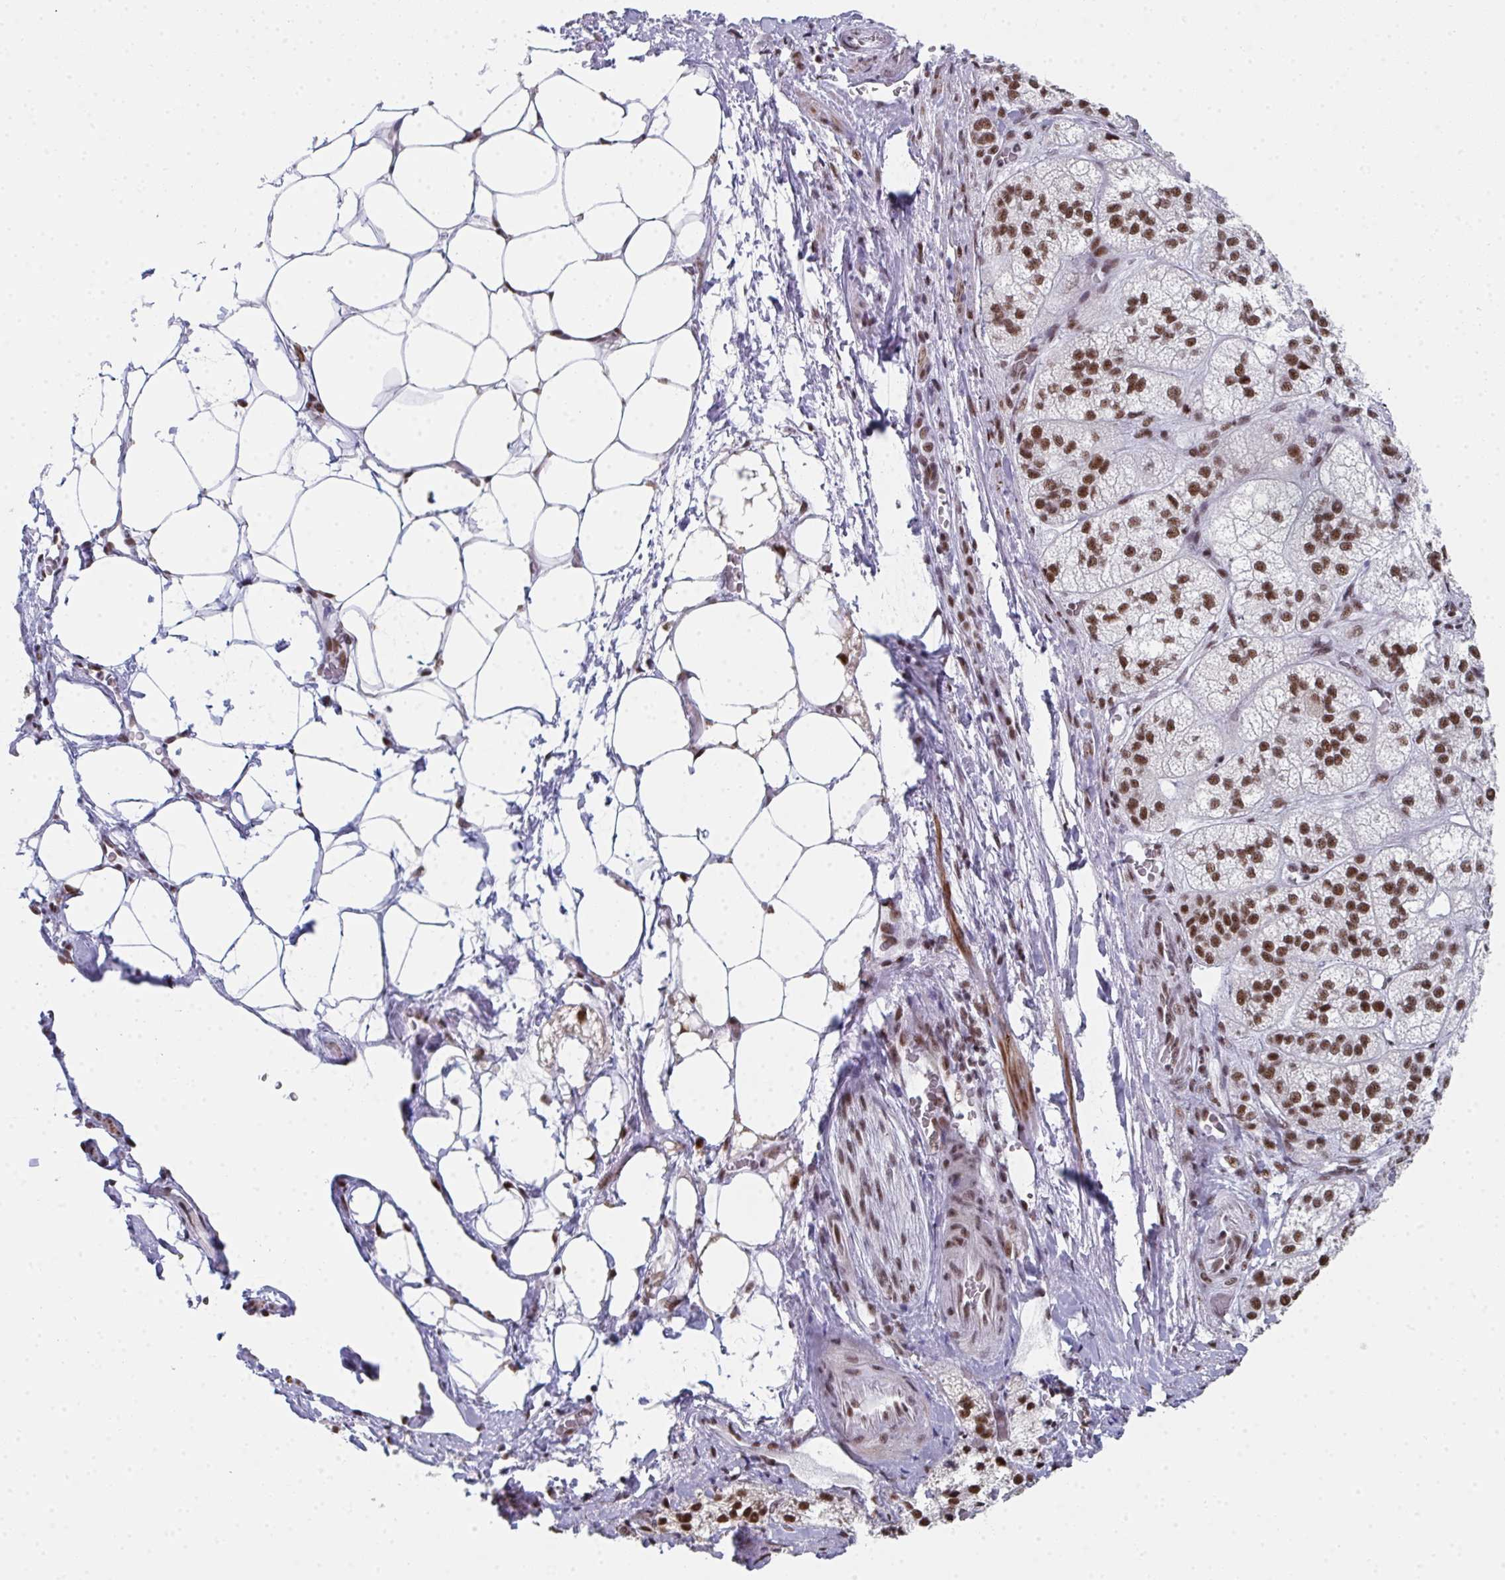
{"staining": {"intensity": "strong", "quantity": ">75%", "location": "nuclear"}, "tissue": "adrenal gland", "cell_type": "Glandular cells", "image_type": "normal", "snomed": [{"axis": "morphology", "description": "Normal tissue, NOS"}, {"axis": "topography", "description": "Adrenal gland"}], "caption": "Glandular cells reveal strong nuclear positivity in approximately >75% of cells in unremarkable adrenal gland.", "gene": "SNRNP70", "patient": {"sex": "female", "age": 60}}